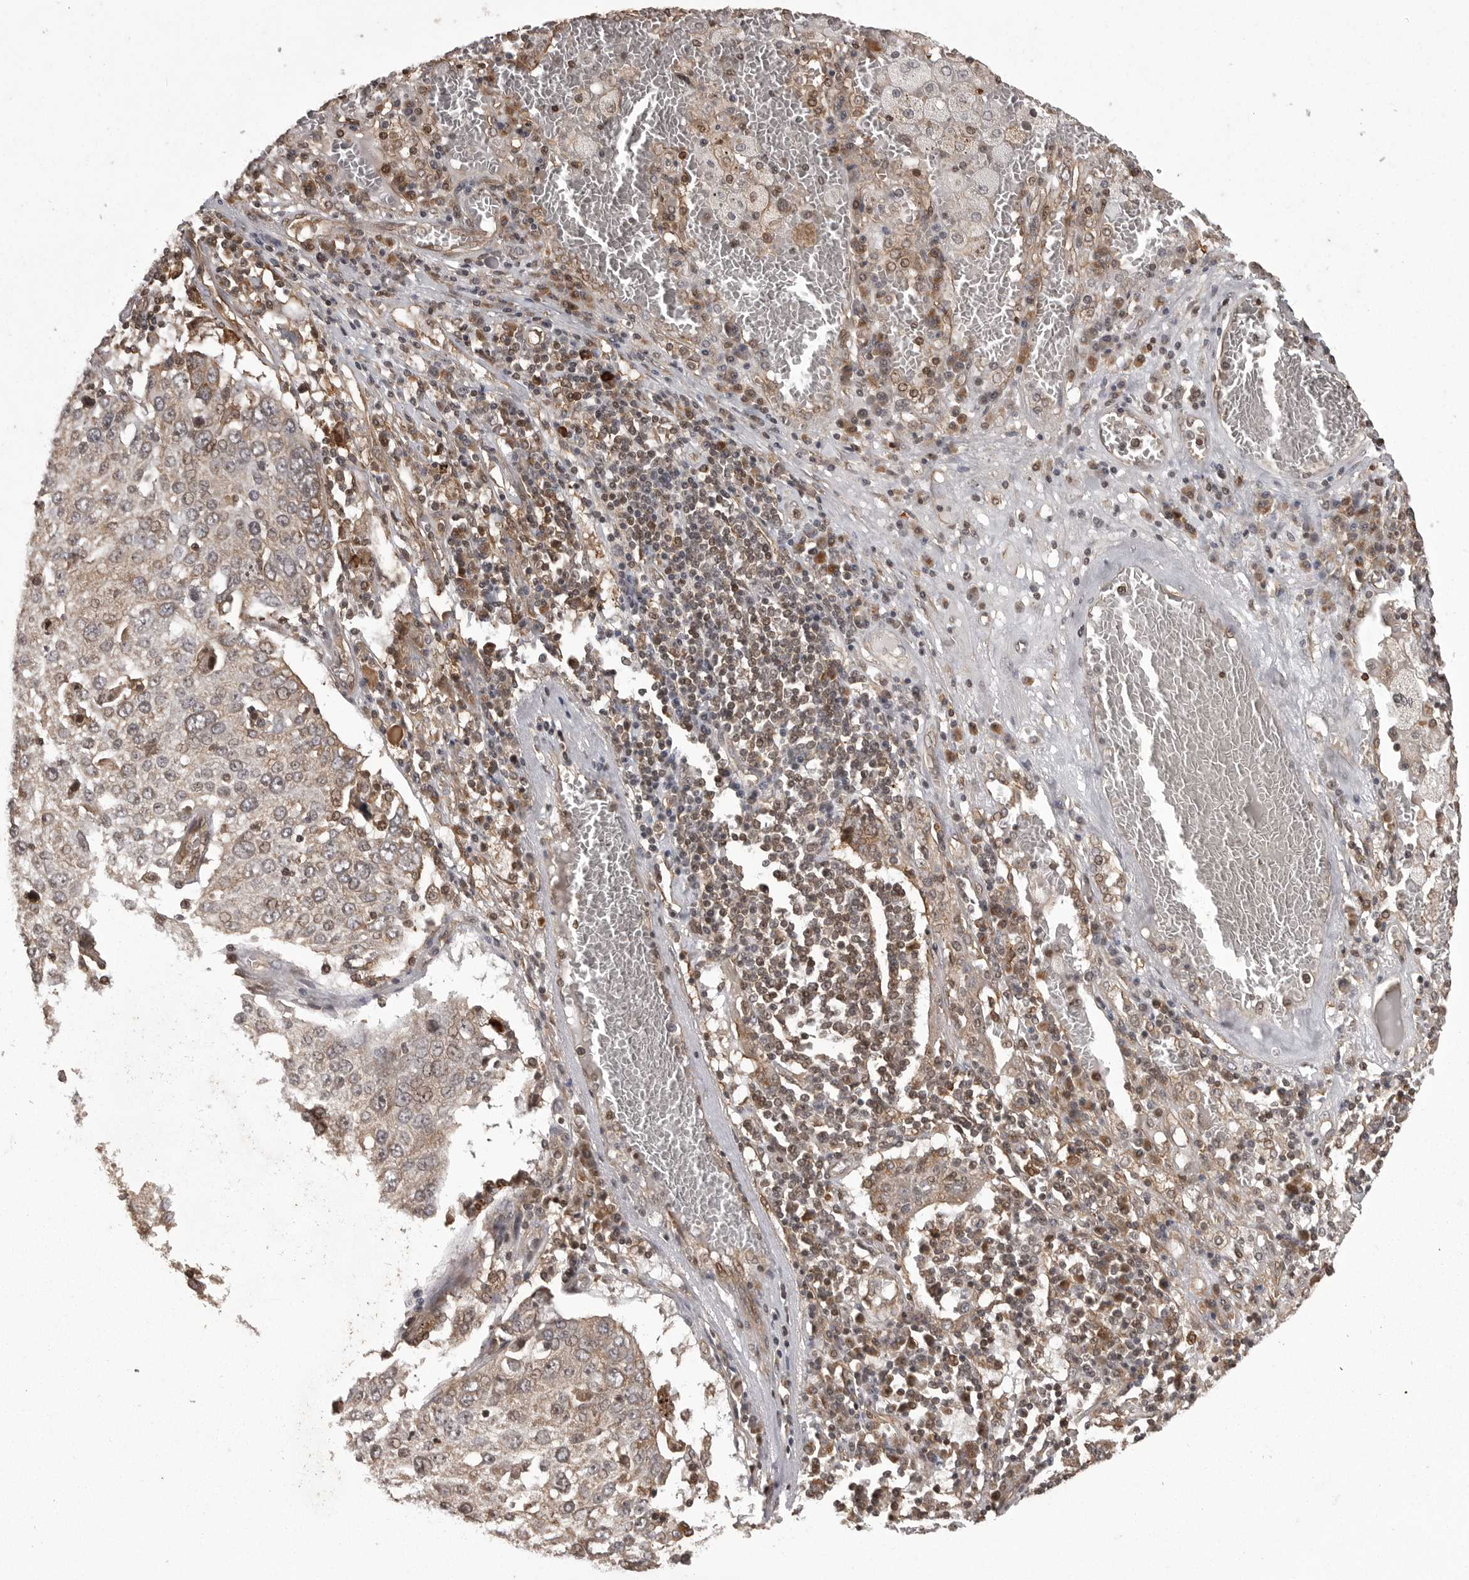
{"staining": {"intensity": "weak", "quantity": ">75%", "location": "cytoplasmic/membranous"}, "tissue": "lung cancer", "cell_type": "Tumor cells", "image_type": "cancer", "snomed": [{"axis": "morphology", "description": "Squamous cell carcinoma, NOS"}, {"axis": "topography", "description": "Lung"}], "caption": "Lung cancer tissue exhibits weak cytoplasmic/membranous positivity in about >75% of tumor cells", "gene": "DNAJC8", "patient": {"sex": "male", "age": 65}}